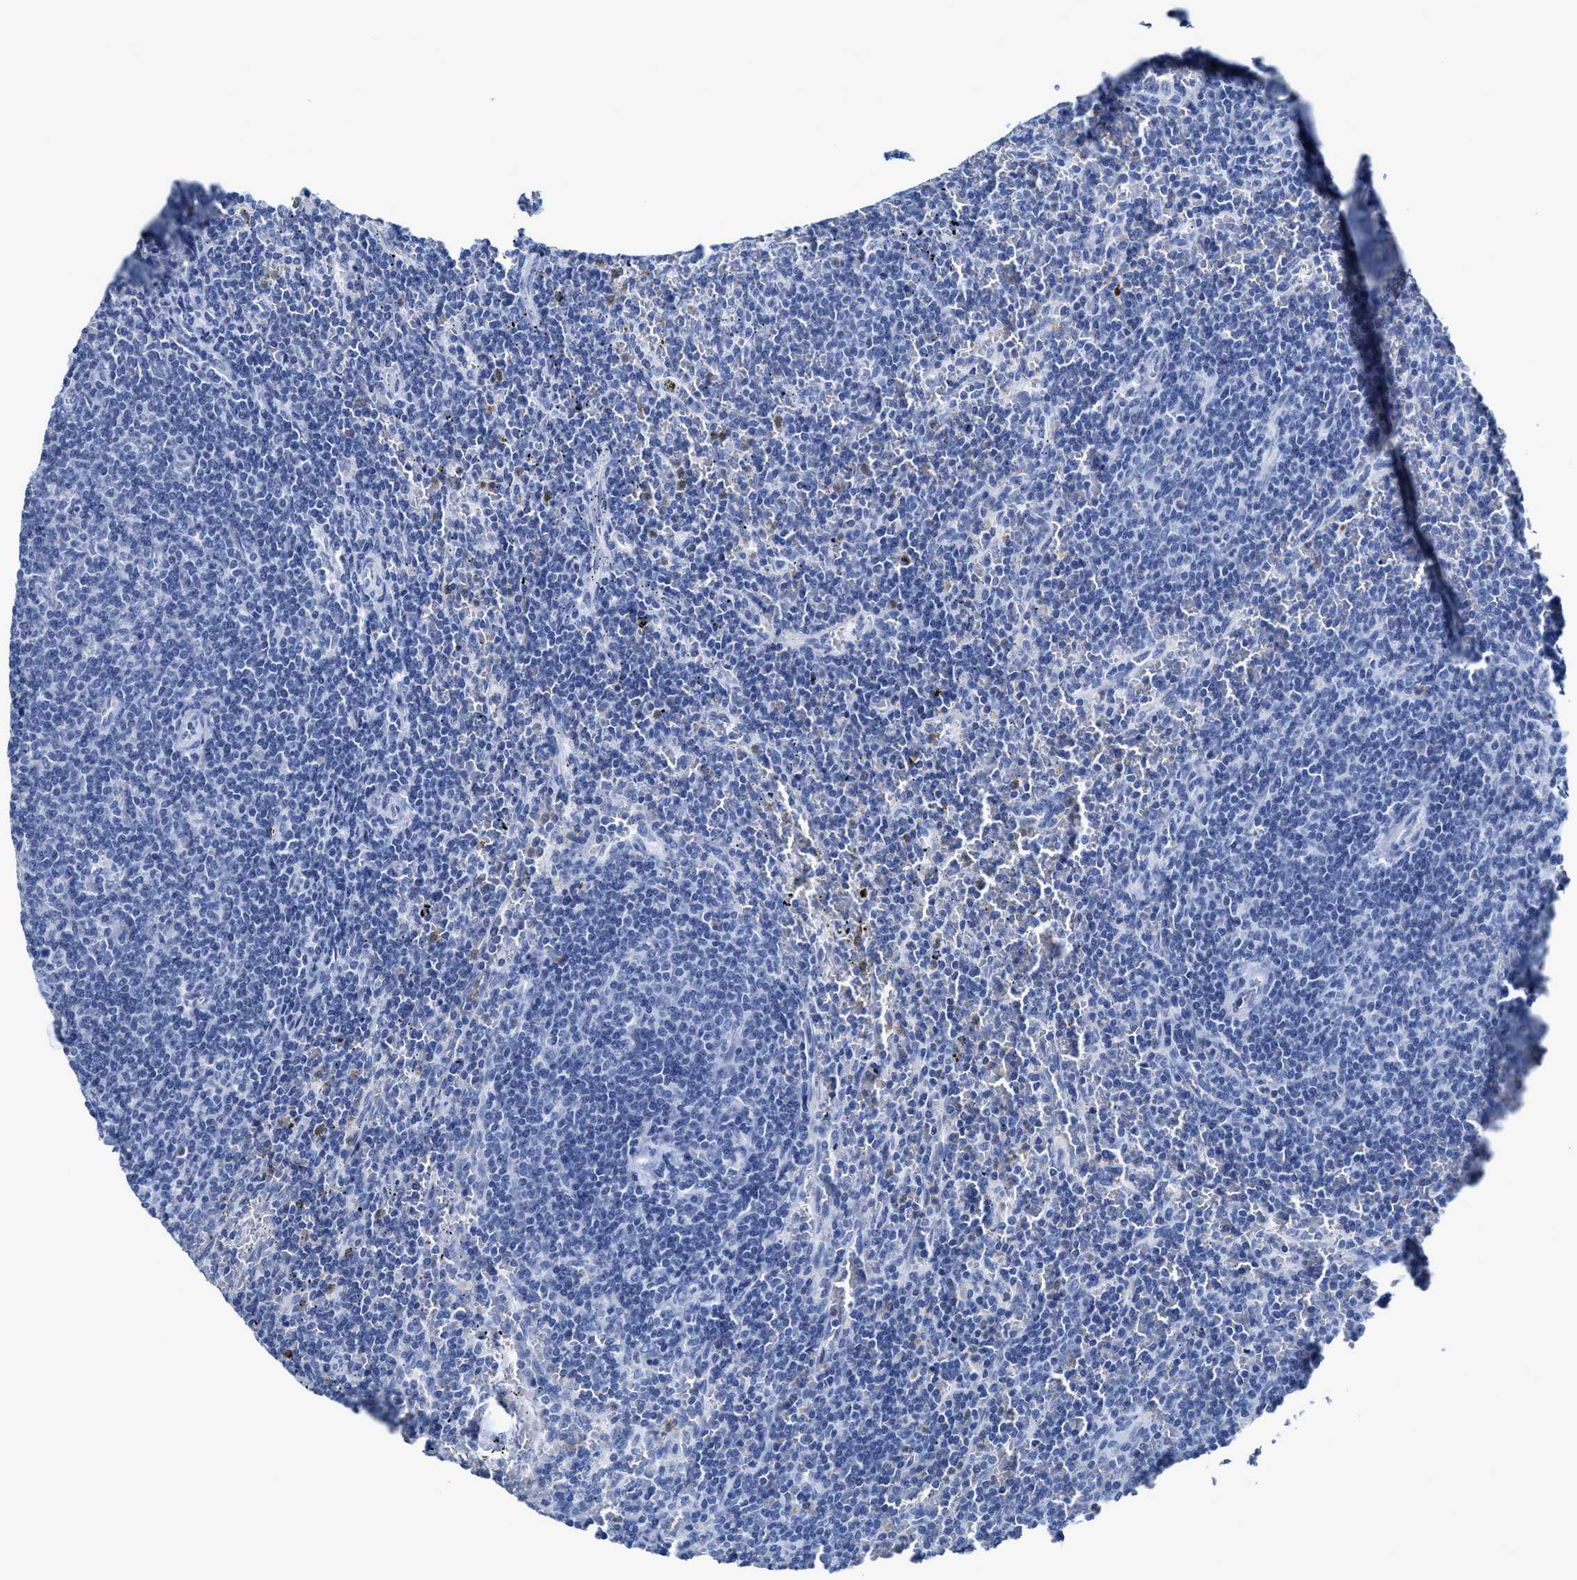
{"staining": {"intensity": "negative", "quantity": "none", "location": "none"}, "tissue": "lymphoma", "cell_type": "Tumor cells", "image_type": "cancer", "snomed": [{"axis": "morphology", "description": "Malignant lymphoma, non-Hodgkin's type, Low grade"}, {"axis": "topography", "description": "Spleen"}], "caption": "Immunohistochemistry (IHC) micrograph of lymphoma stained for a protein (brown), which displays no positivity in tumor cells.", "gene": "CEACAM5", "patient": {"sex": "female", "age": 50}}